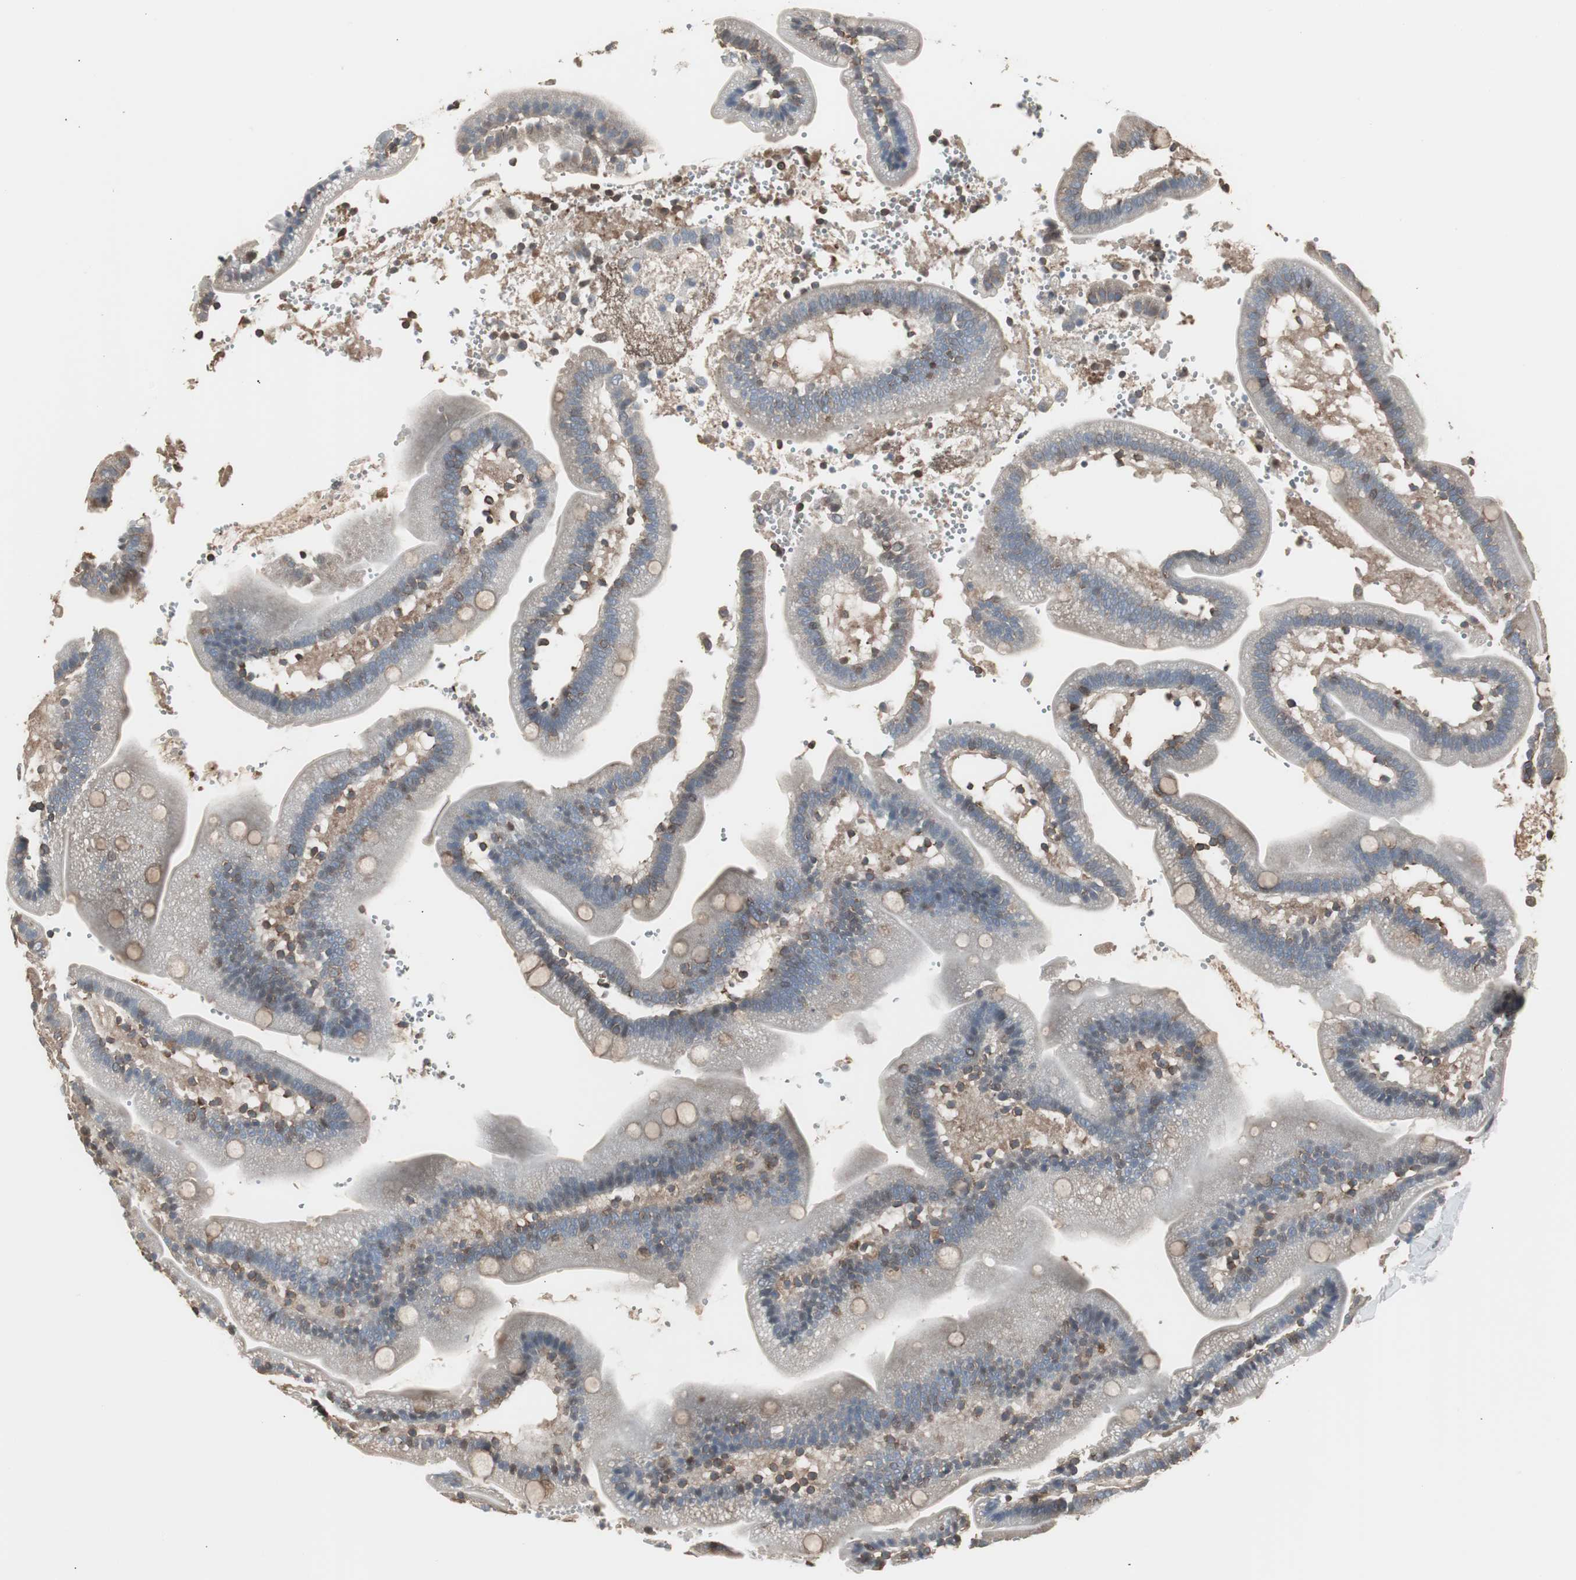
{"staining": {"intensity": "weak", "quantity": "25%-75%", "location": "cytoplasmic/membranous"}, "tissue": "duodenum", "cell_type": "Glandular cells", "image_type": "normal", "snomed": [{"axis": "morphology", "description": "Normal tissue, NOS"}, {"axis": "topography", "description": "Duodenum"}], "caption": "Weak cytoplasmic/membranous staining is present in approximately 25%-75% of glandular cells in normal duodenum.", "gene": "CAPNS1", "patient": {"sex": "male", "age": 66}}